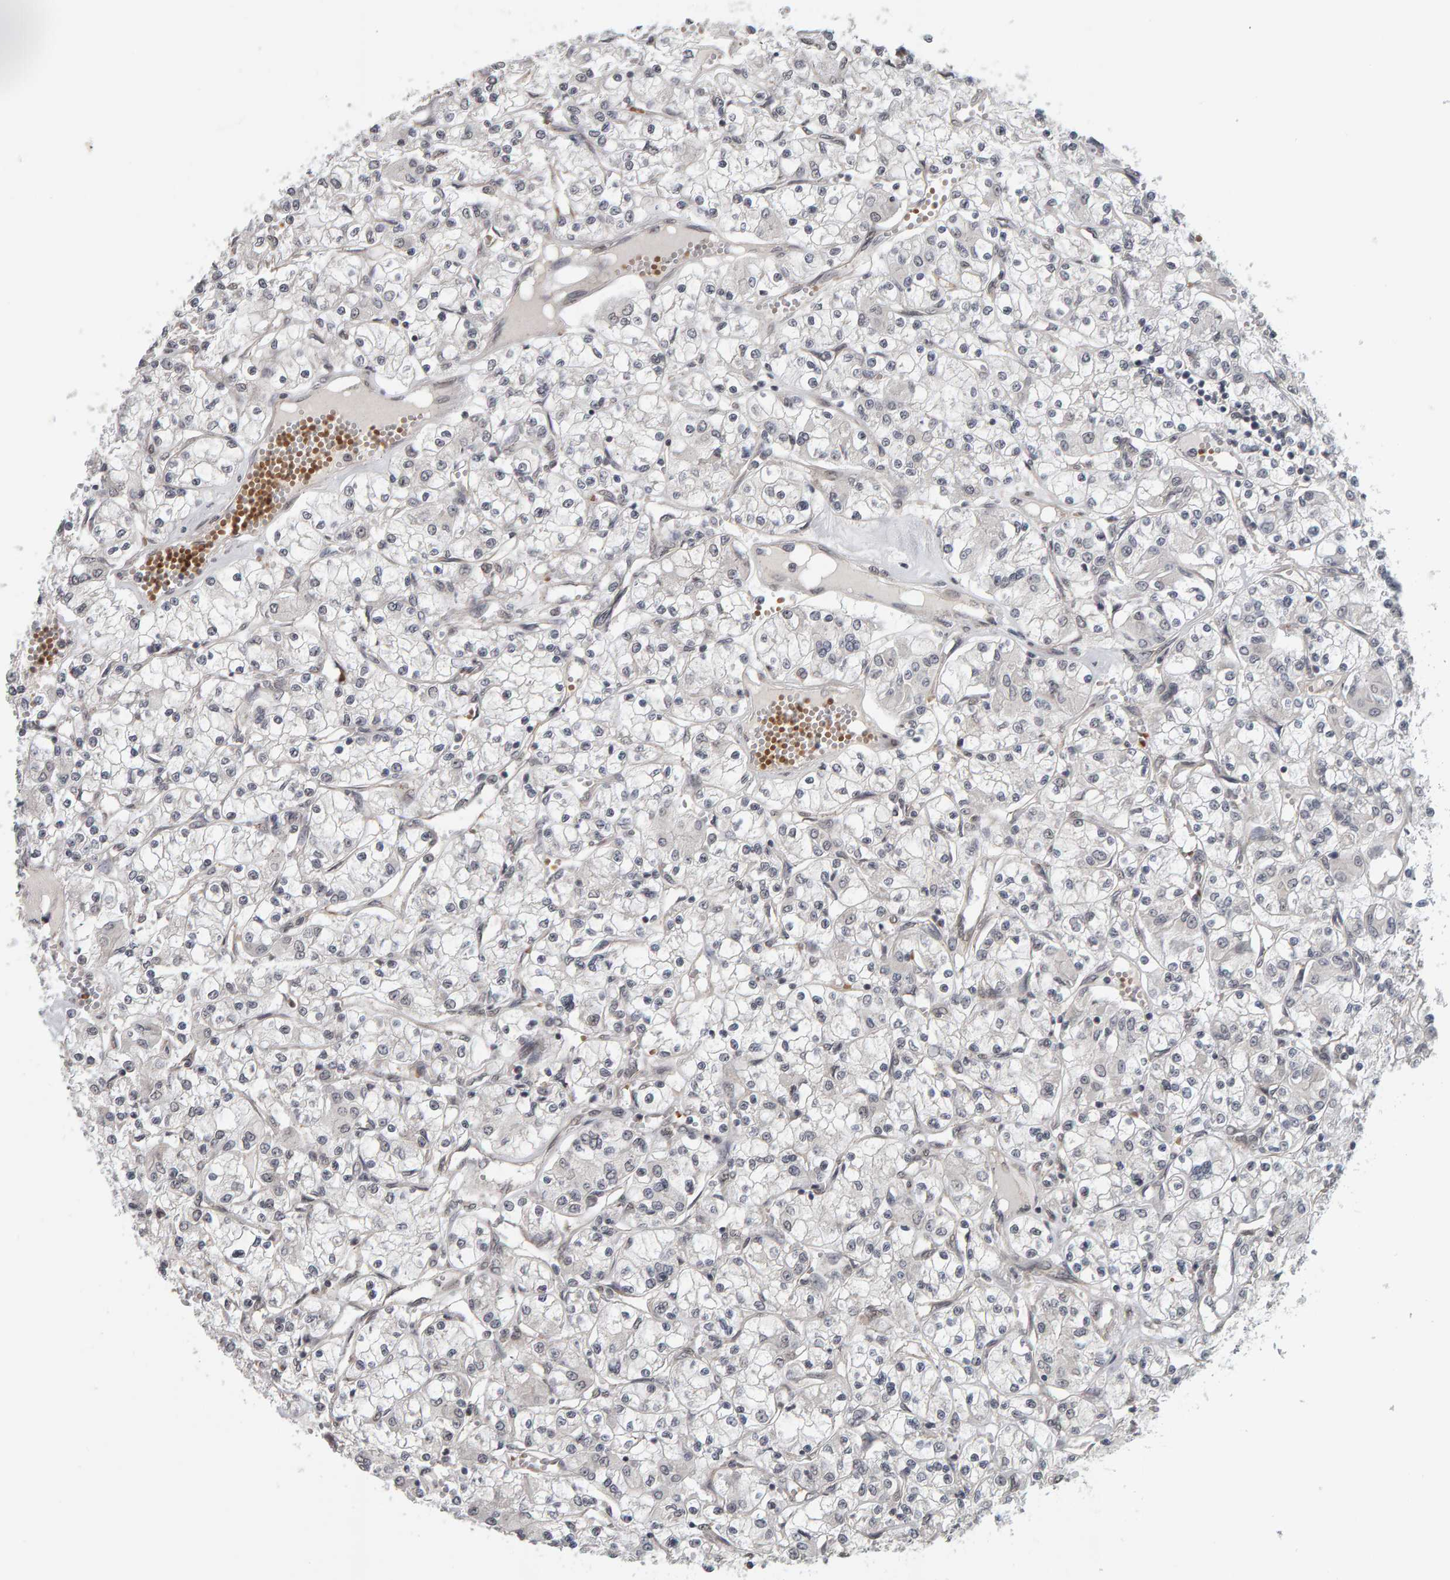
{"staining": {"intensity": "negative", "quantity": "none", "location": "none"}, "tissue": "renal cancer", "cell_type": "Tumor cells", "image_type": "cancer", "snomed": [{"axis": "morphology", "description": "Adenocarcinoma, NOS"}, {"axis": "topography", "description": "Kidney"}], "caption": "DAB immunohistochemical staining of human adenocarcinoma (renal) displays no significant staining in tumor cells.", "gene": "DAP3", "patient": {"sex": "female", "age": 59}}